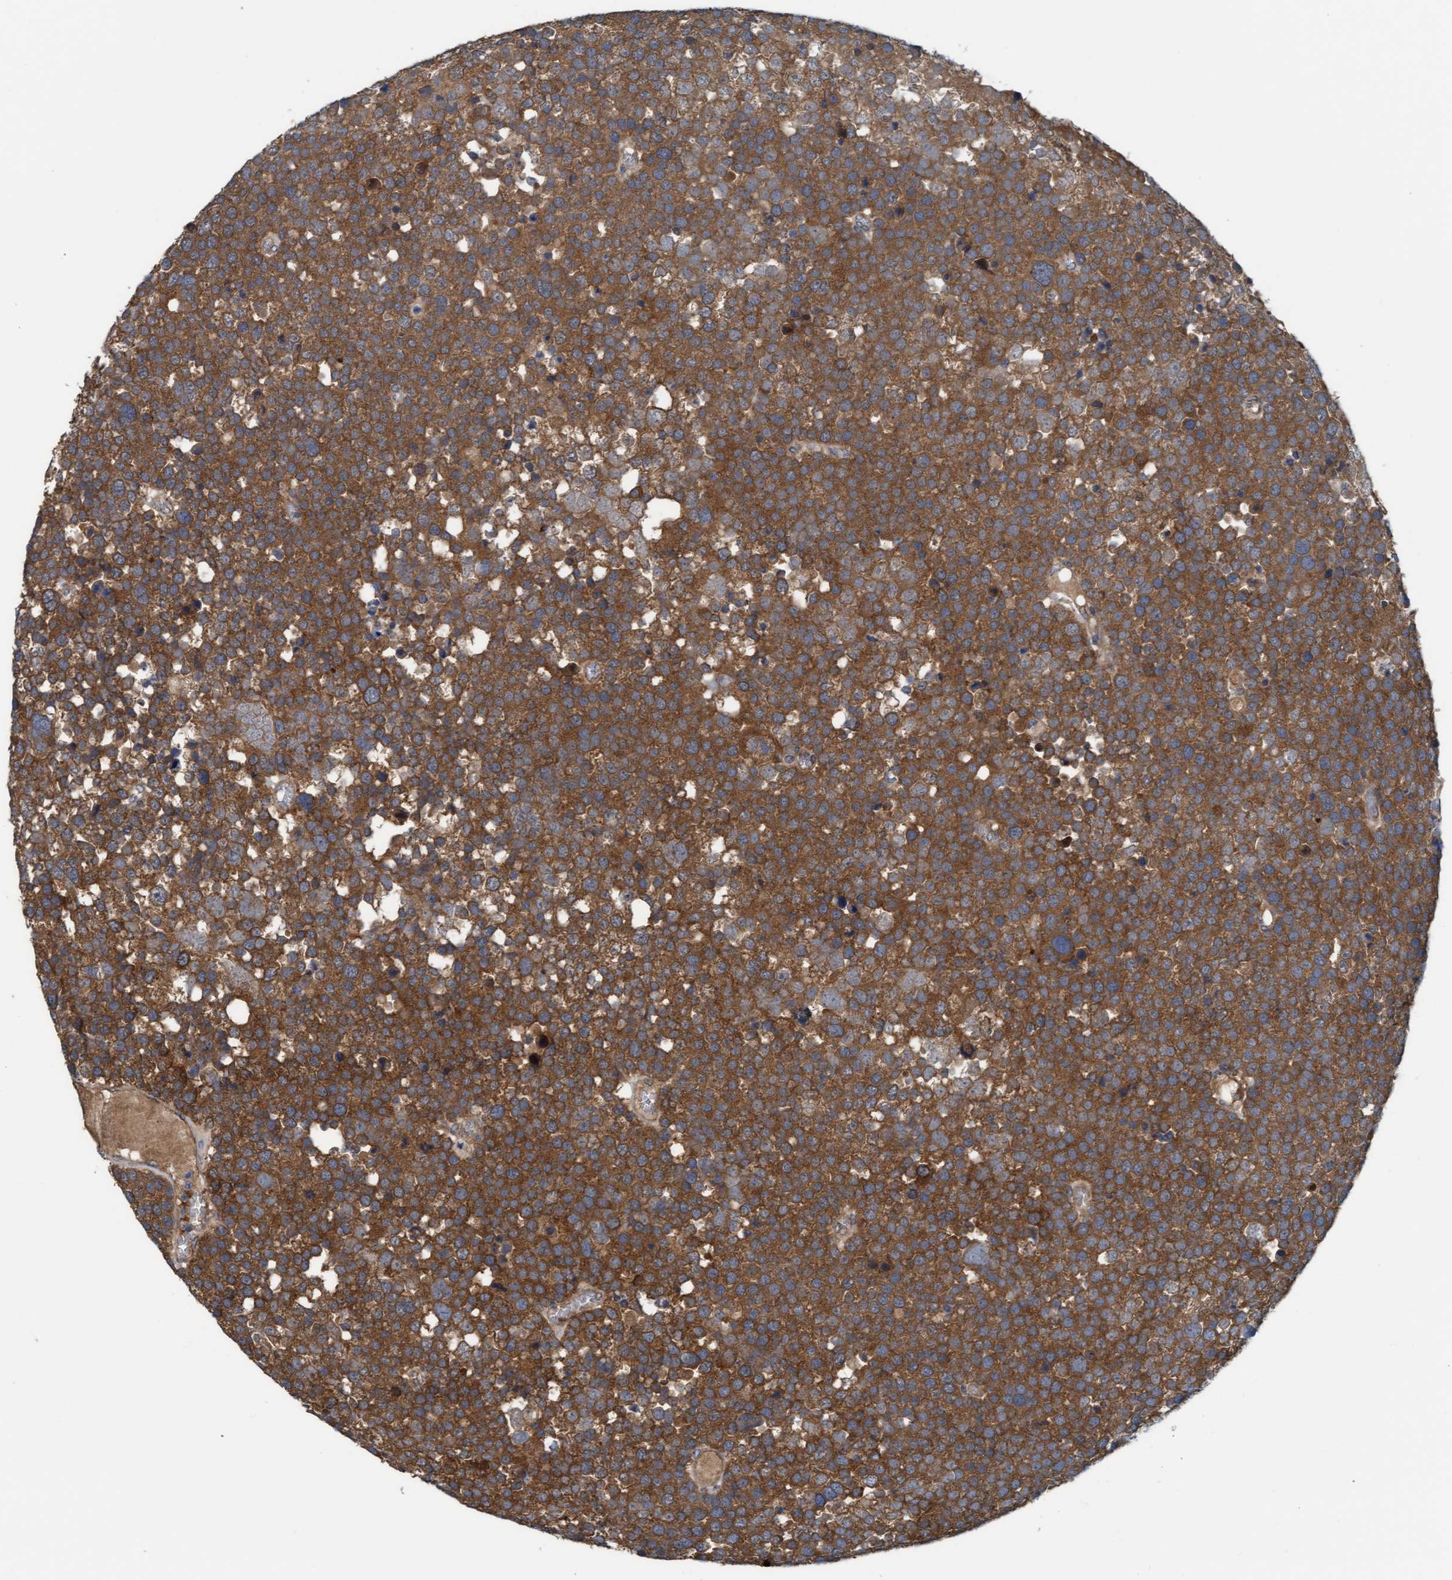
{"staining": {"intensity": "moderate", "quantity": ">75%", "location": "cytoplasmic/membranous"}, "tissue": "testis cancer", "cell_type": "Tumor cells", "image_type": "cancer", "snomed": [{"axis": "morphology", "description": "Seminoma, NOS"}, {"axis": "topography", "description": "Testis"}], "caption": "Protein staining of testis cancer (seminoma) tissue demonstrates moderate cytoplasmic/membranous positivity in approximately >75% of tumor cells.", "gene": "LRSAM1", "patient": {"sex": "male", "age": 71}}